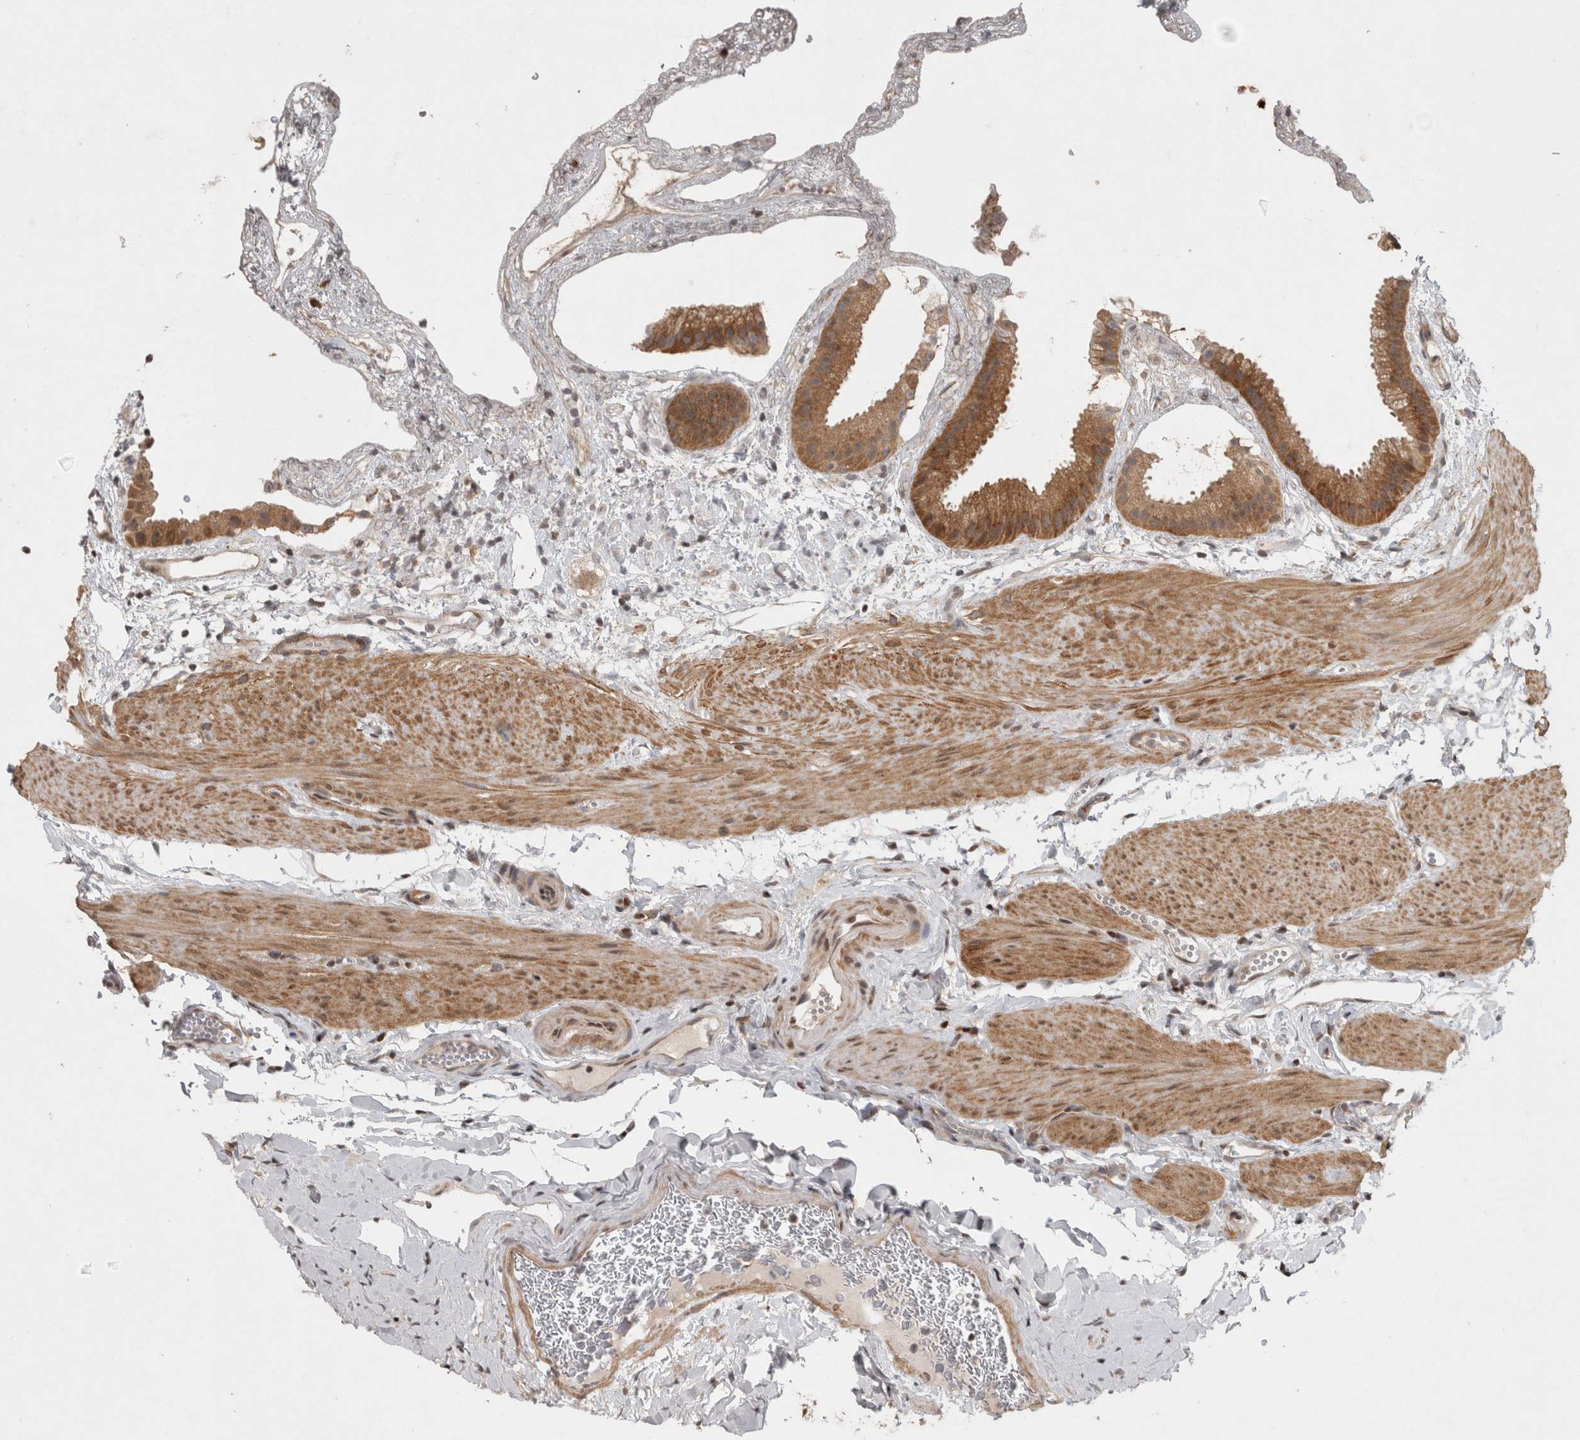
{"staining": {"intensity": "moderate", "quantity": ">75%", "location": "cytoplasmic/membranous"}, "tissue": "gallbladder", "cell_type": "Glandular cells", "image_type": "normal", "snomed": [{"axis": "morphology", "description": "Normal tissue, NOS"}, {"axis": "topography", "description": "Gallbladder"}], "caption": "Brown immunohistochemical staining in unremarkable gallbladder exhibits moderate cytoplasmic/membranous positivity in about >75% of glandular cells.", "gene": "KDM8", "patient": {"sex": "female", "age": 64}}